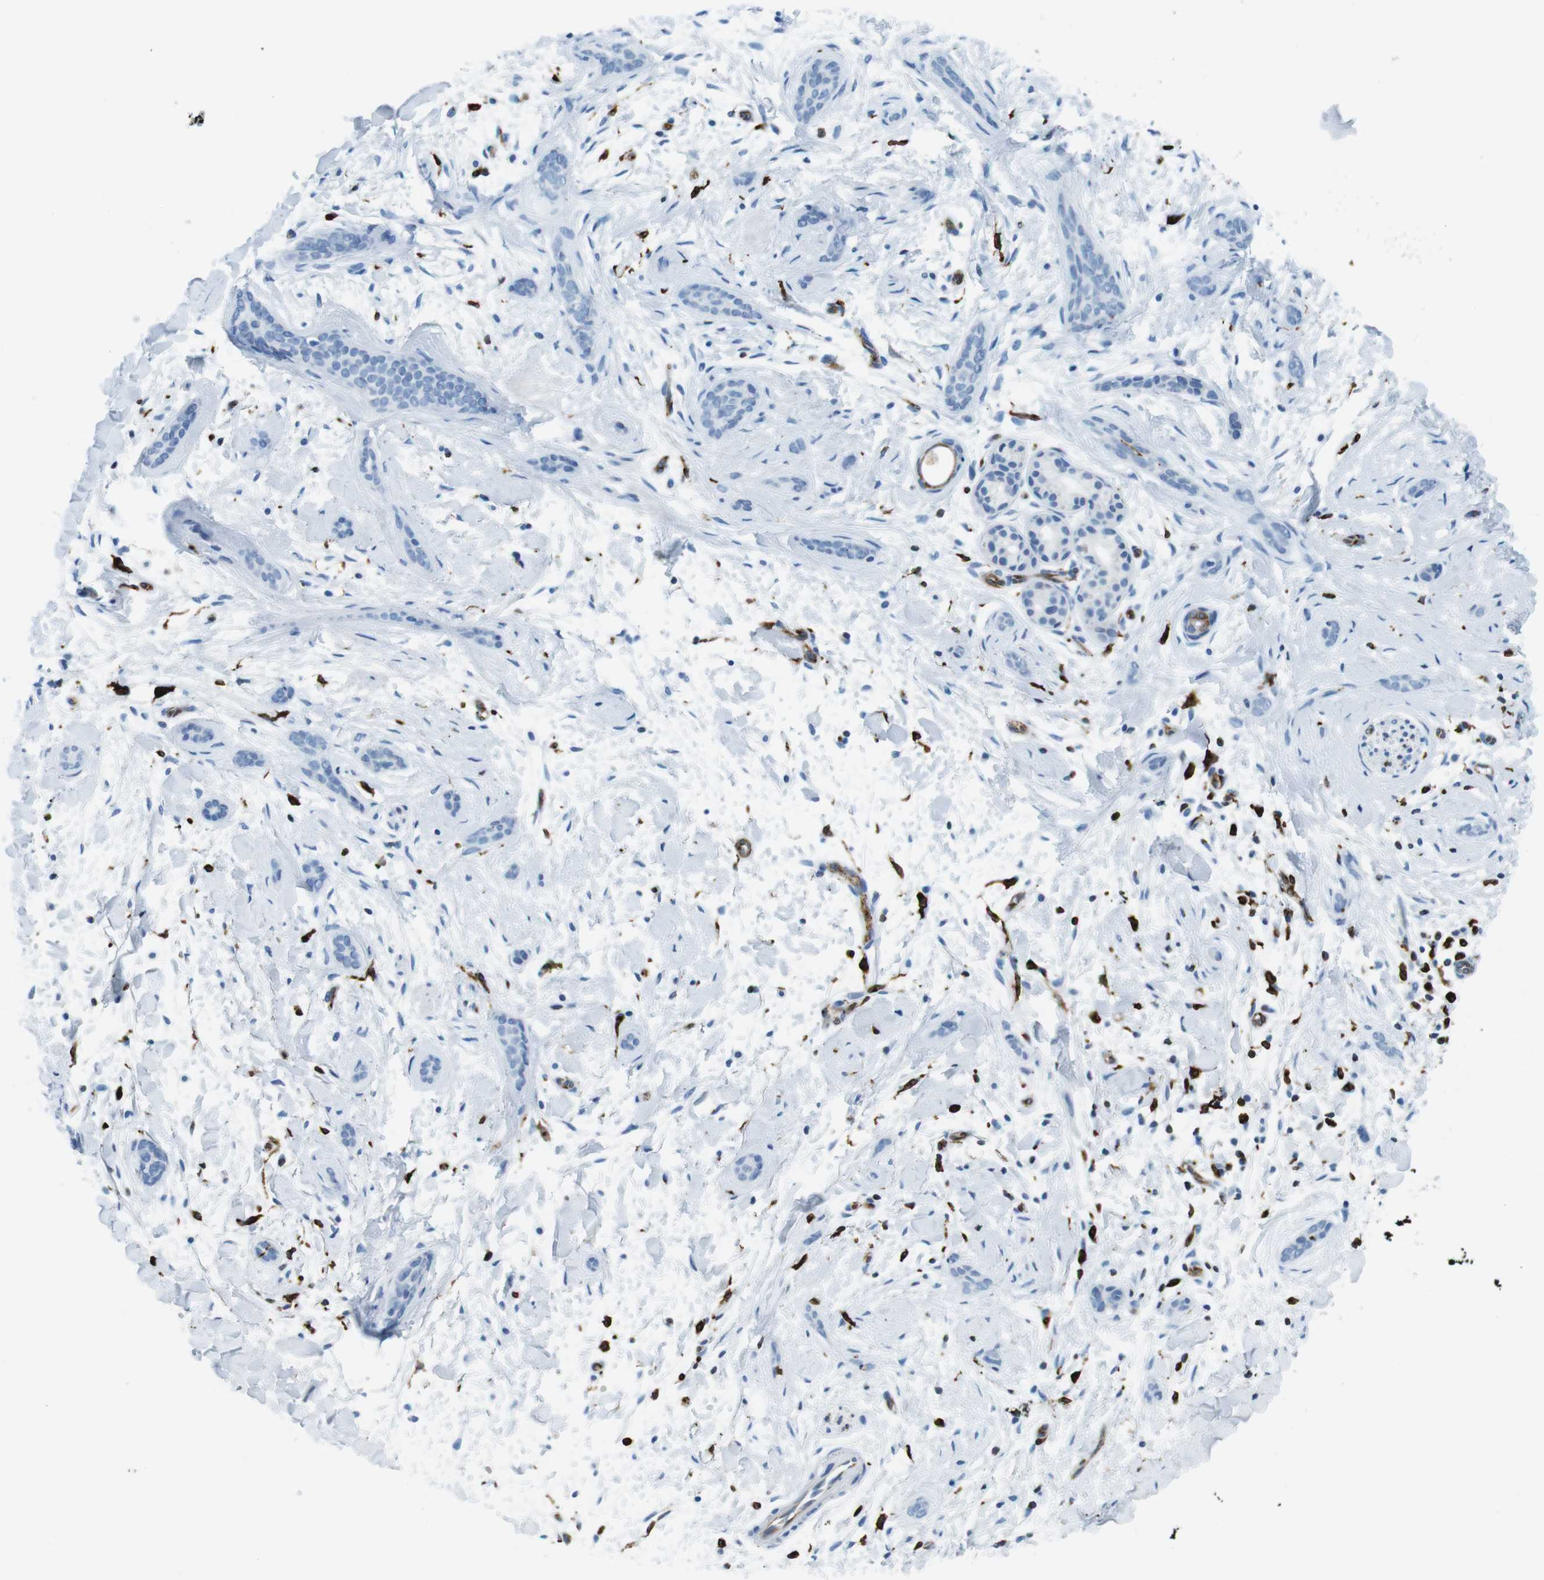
{"staining": {"intensity": "negative", "quantity": "none", "location": "none"}, "tissue": "skin cancer", "cell_type": "Tumor cells", "image_type": "cancer", "snomed": [{"axis": "morphology", "description": "Basal cell carcinoma"}, {"axis": "morphology", "description": "Adnexal tumor, benign"}, {"axis": "topography", "description": "Skin"}], "caption": "Immunohistochemistry histopathology image of human skin cancer (basal cell carcinoma) stained for a protein (brown), which exhibits no expression in tumor cells.", "gene": "CIITA", "patient": {"sex": "female", "age": 42}}